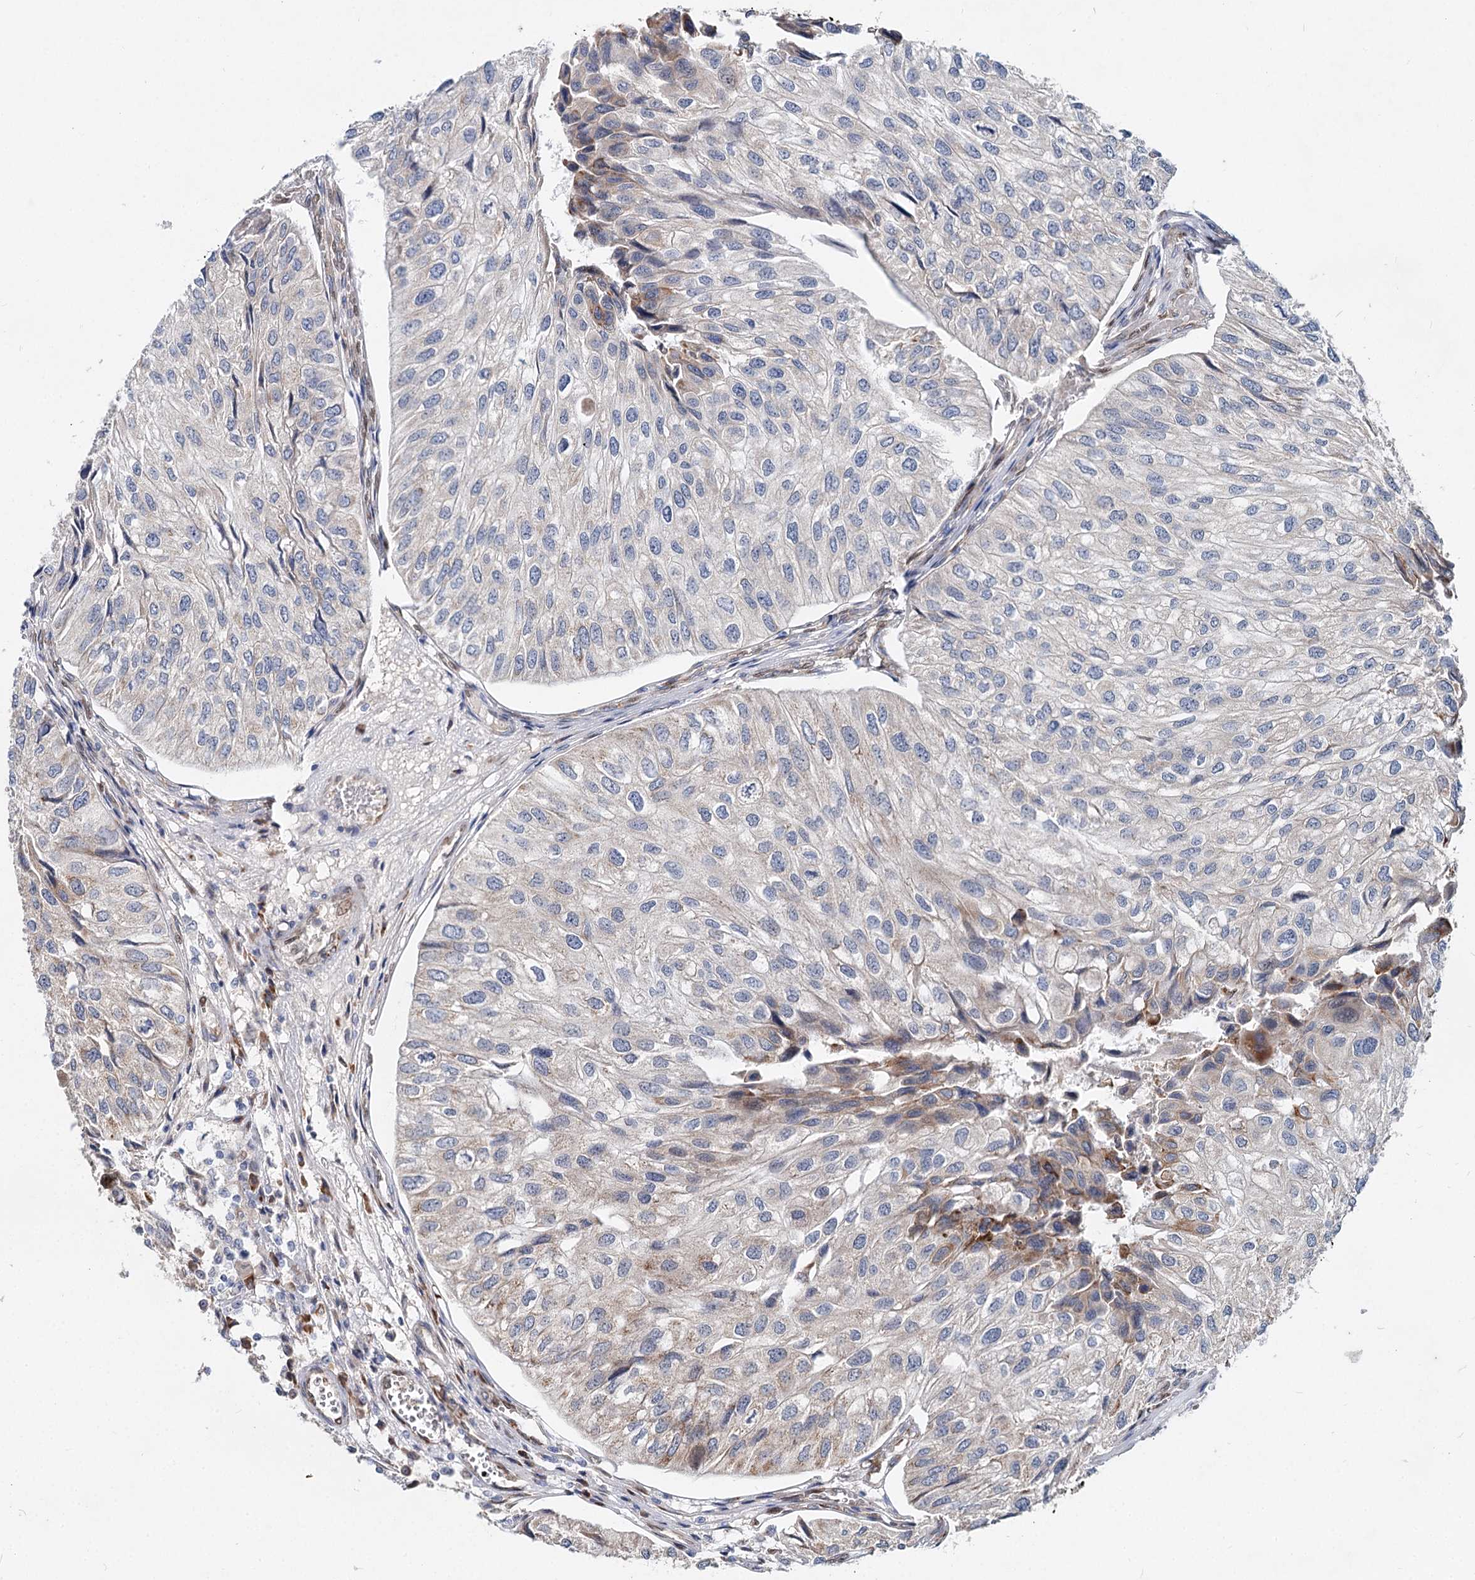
{"staining": {"intensity": "moderate", "quantity": "<25%", "location": "cytoplasmic/membranous"}, "tissue": "urothelial cancer", "cell_type": "Tumor cells", "image_type": "cancer", "snomed": [{"axis": "morphology", "description": "Urothelial carcinoma, Low grade"}, {"axis": "topography", "description": "Urinary bladder"}], "caption": "Protein analysis of low-grade urothelial carcinoma tissue exhibits moderate cytoplasmic/membranous expression in approximately <25% of tumor cells.", "gene": "SPART", "patient": {"sex": "female", "age": 89}}